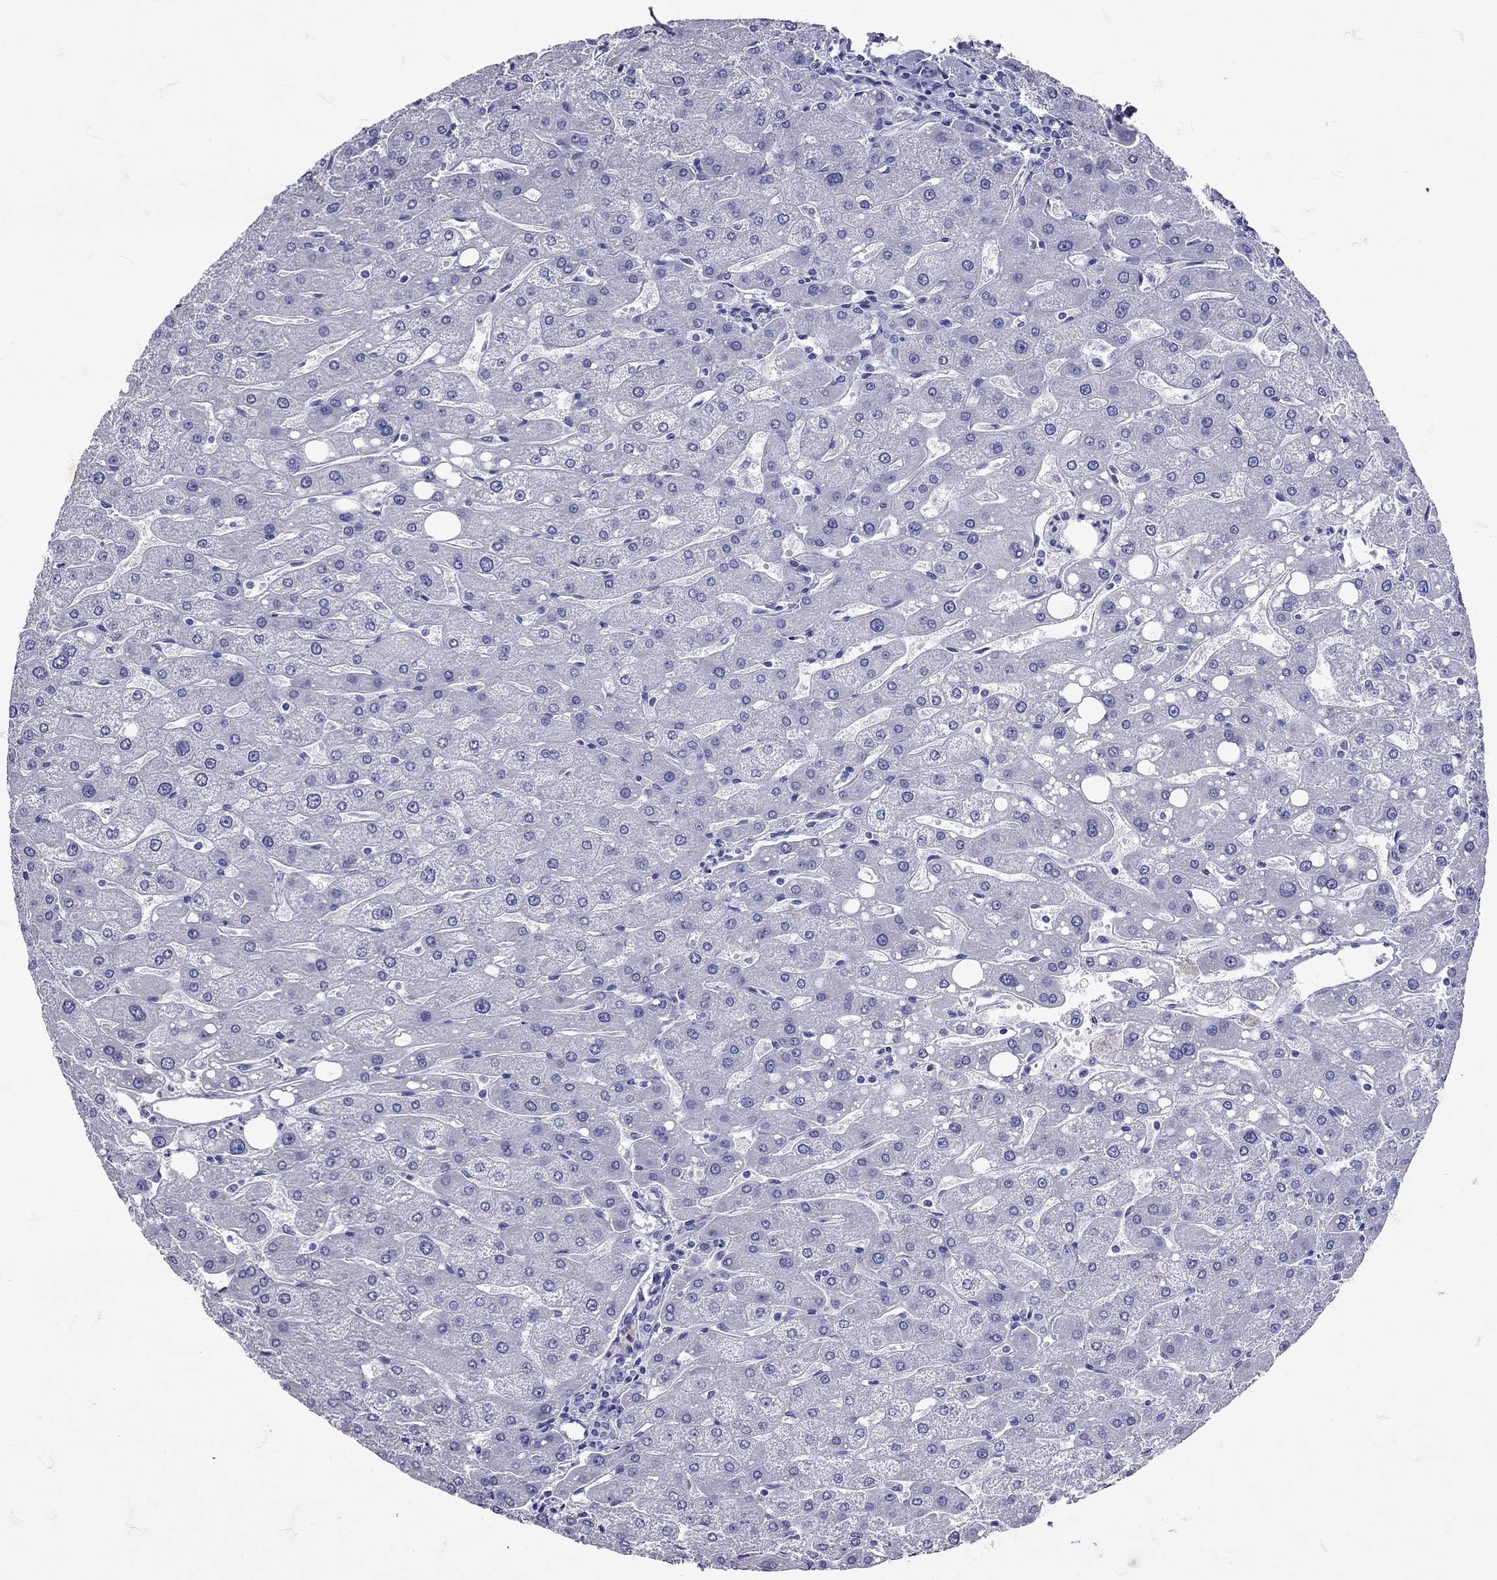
{"staining": {"intensity": "negative", "quantity": "none", "location": "none"}, "tissue": "liver", "cell_type": "Cholangiocytes", "image_type": "normal", "snomed": [{"axis": "morphology", "description": "Normal tissue, NOS"}, {"axis": "topography", "description": "Liver"}], "caption": "Immunohistochemistry of benign human liver reveals no staining in cholangiocytes.", "gene": "AVP", "patient": {"sex": "male", "age": 67}}